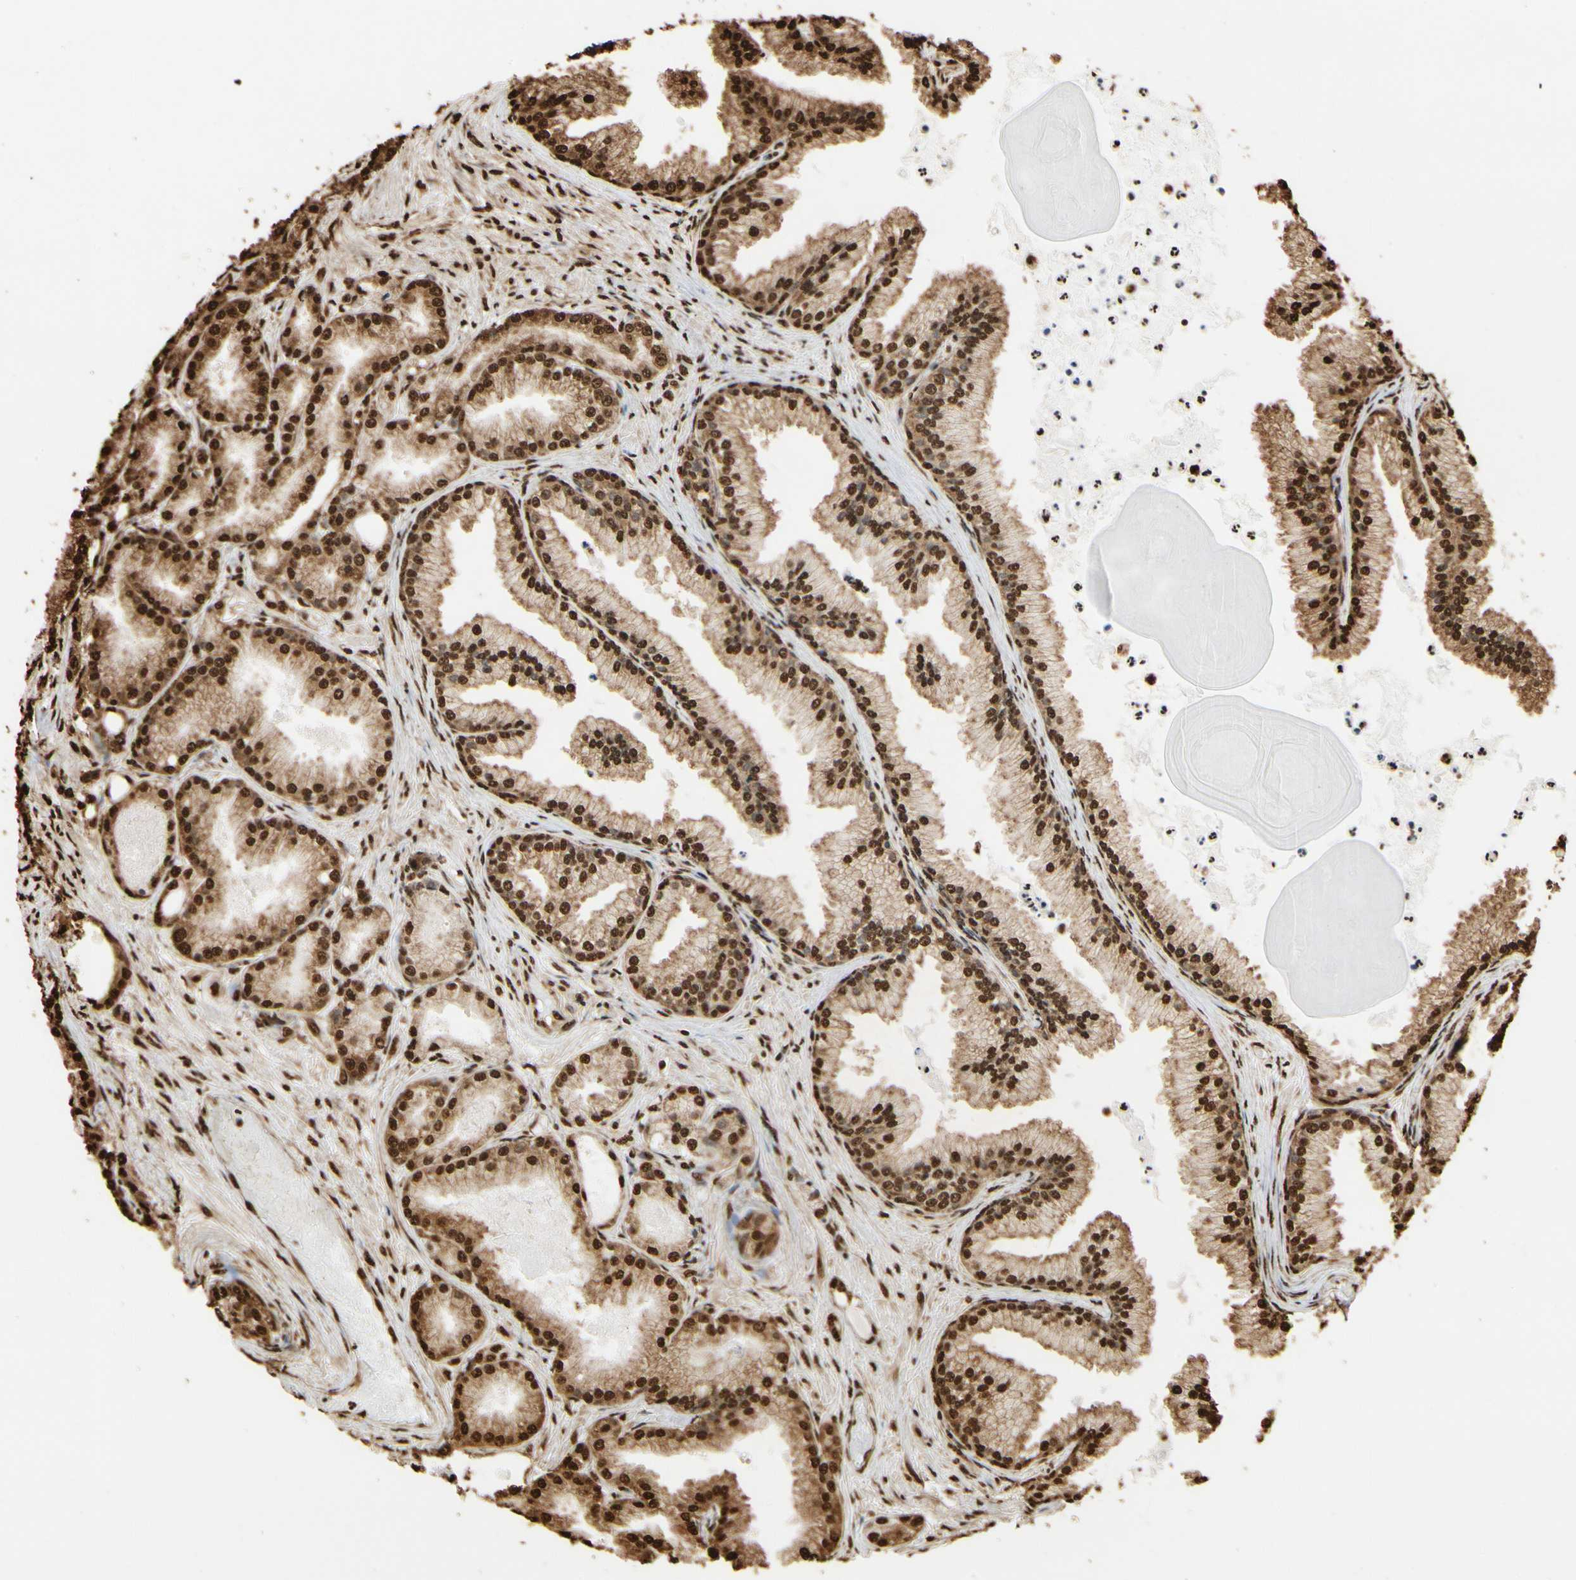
{"staining": {"intensity": "strong", "quantity": ">75%", "location": "cytoplasmic/membranous,nuclear"}, "tissue": "prostate cancer", "cell_type": "Tumor cells", "image_type": "cancer", "snomed": [{"axis": "morphology", "description": "Adenocarcinoma, Low grade"}, {"axis": "topography", "description": "Prostate"}], "caption": "A histopathology image of prostate cancer (adenocarcinoma (low-grade)) stained for a protein demonstrates strong cytoplasmic/membranous and nuclear brown staining in tumor cells. The staining is performed using DAB (3,3'-diaminobenzidine) brown chromogen to label protein expression. The nuclei are counter-stained blue using hematoxylin.", "gene": "HNRNPK", "patient": {"sex": "male", "age": 72}}